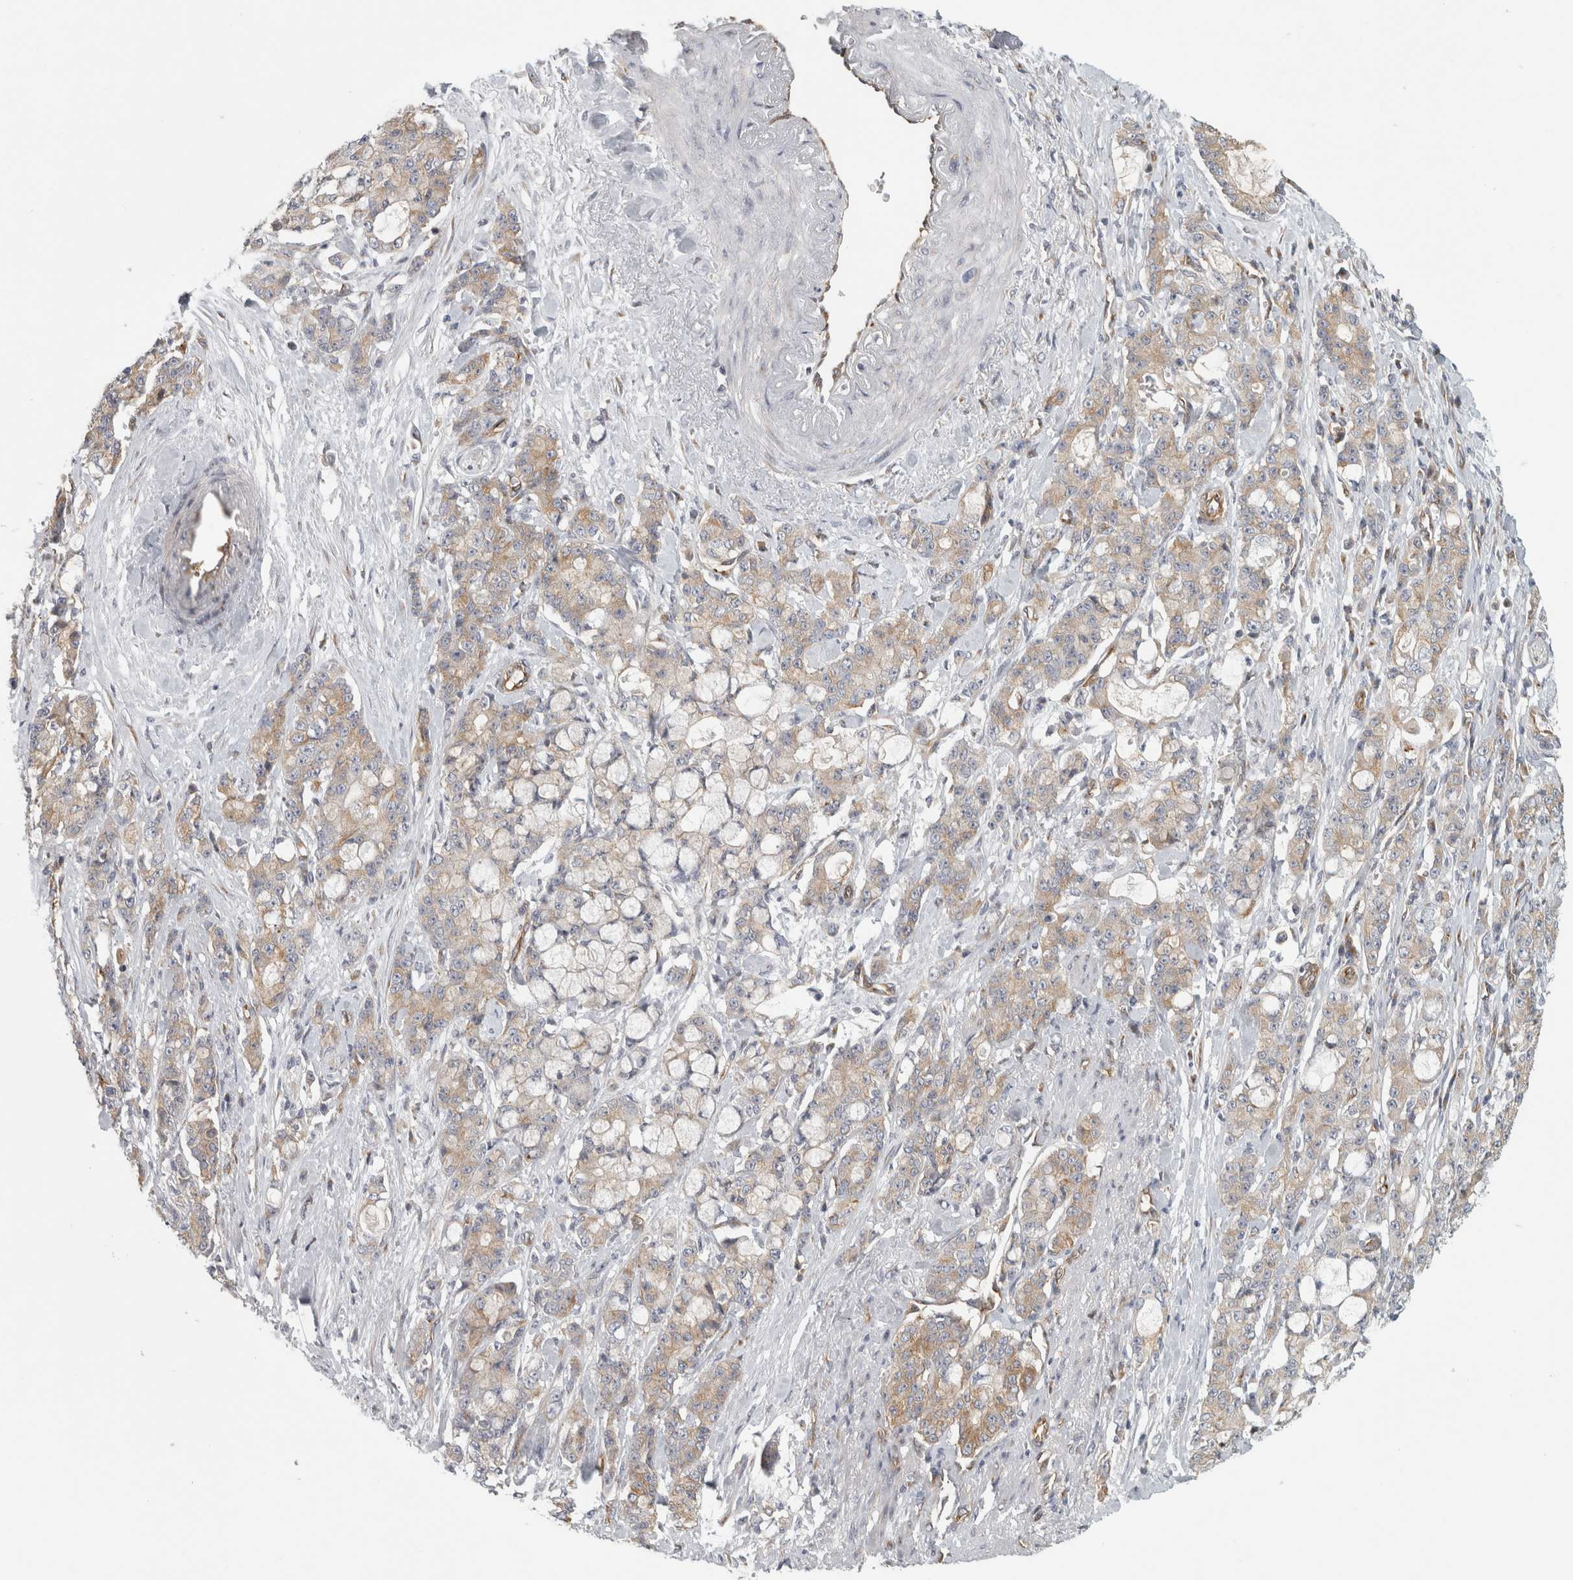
{"staining": {"intensity": "weak", "quantity": "25%-75%", "location": "cytoplasmic/membranous"}, "tissue": "pancreatic cancer", "cell_type": "Tumor cells", "image_type": "cancer", "snomed": [{"axis": "morphology", "description": "Adenocarcinoma, NOS"}, {"axis": "topography", "description": "Pancreas"}], "caption": "A high-resolution image shows IHC staining of adenocarcinoma (pancreatic), which shows weak cytoplasmic/membranous staining in approximately 25%-75% of tumor cells. The protein is shown in brown color, while the nuclei are stained blue.", "gene": "PEX6", "patient": {"sex": "female", "age": 73}}